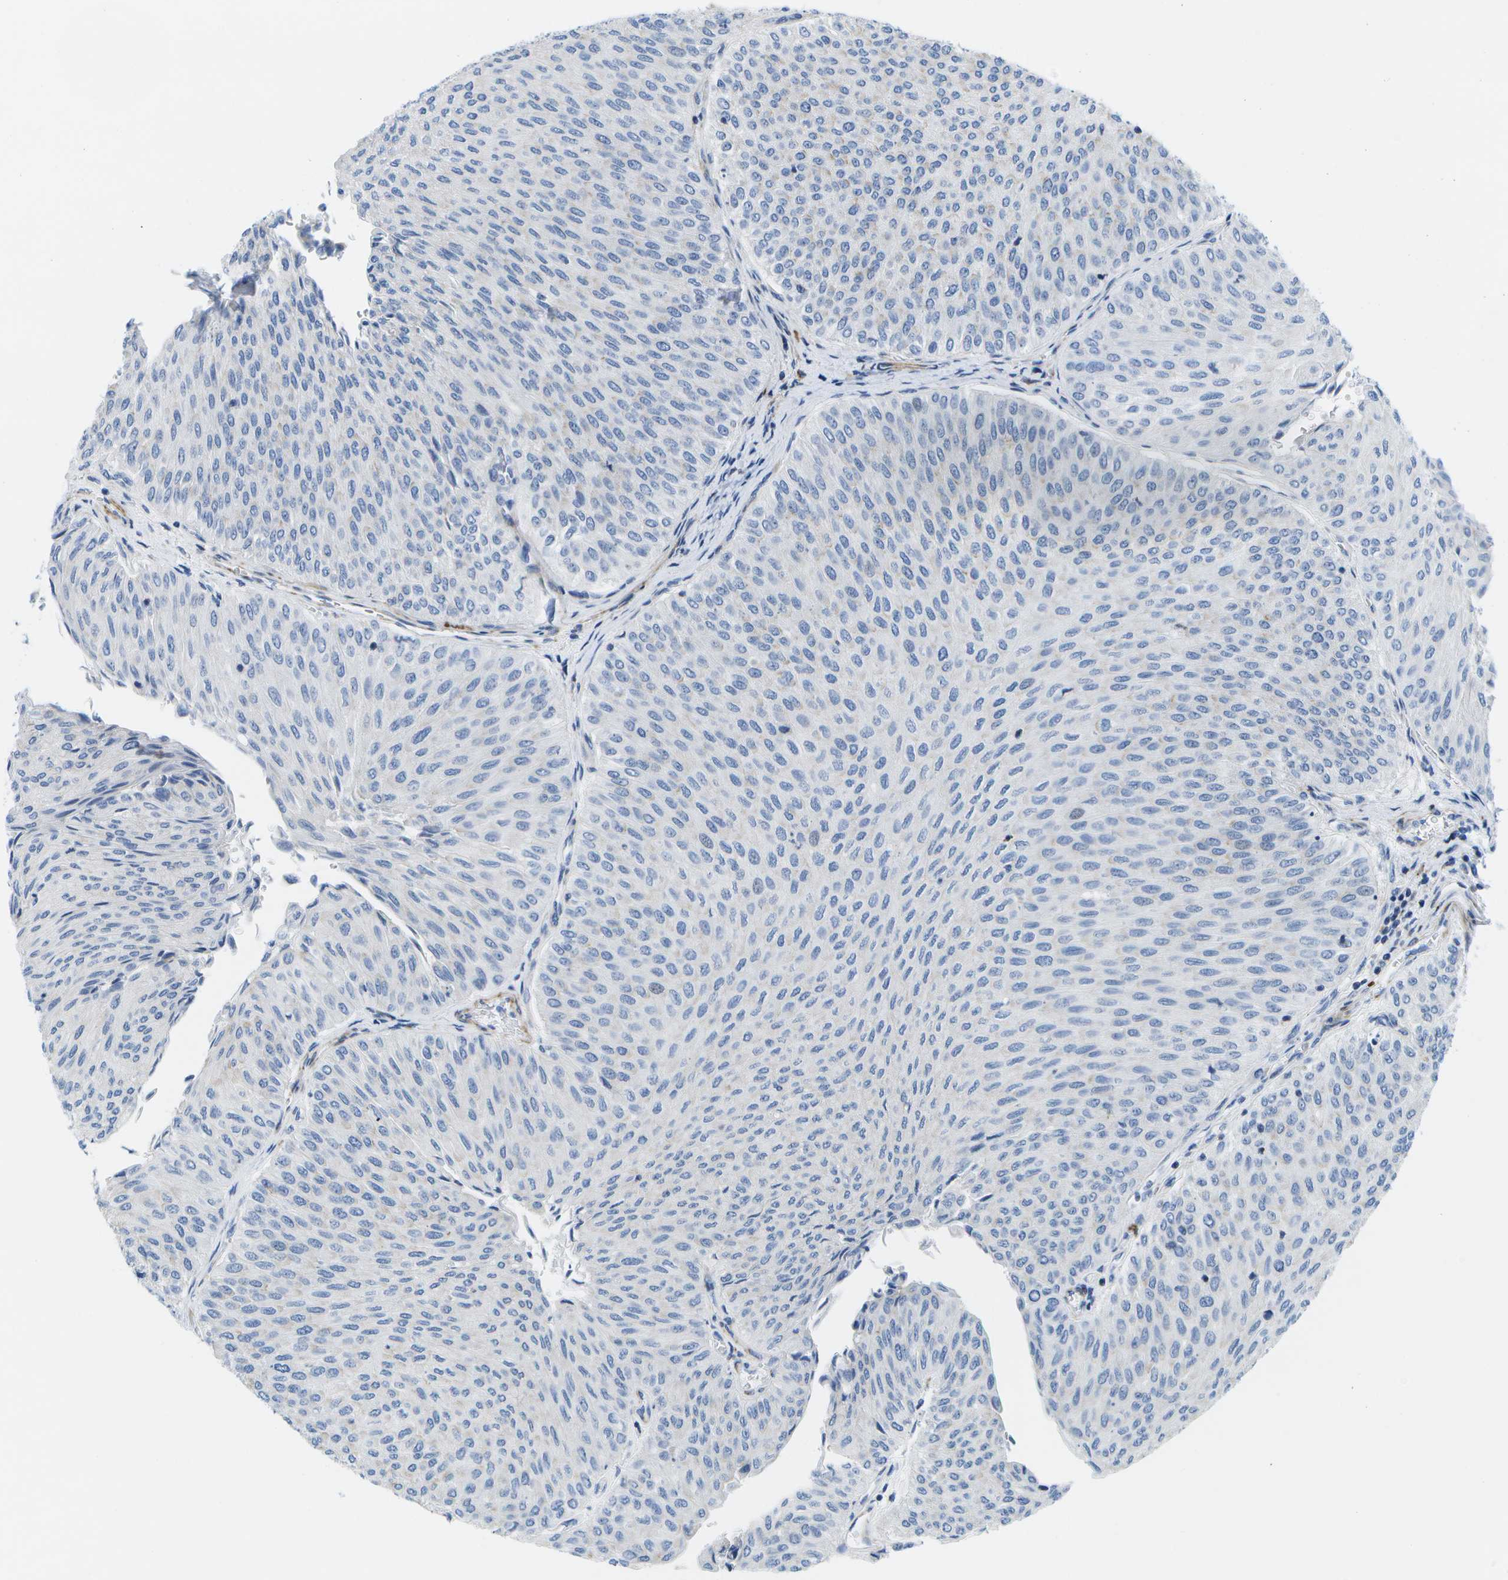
{"staining": {"intensity": "negative", "quantity": "none", "location": "none"}, "tissue": "urothelial cancer", "cell_type": "Tumor cells", "image_type": "cancer", "snomed": [{"axis": "morphology", "description": "Urothelial carcinoma, Low grade"}, {"axis": "topography", "description": "Urinary bladder"}], "caption": "DAB immunohistochemical staining of urothelial carcinoma (low-grade) reveals no significant expression in tumor cells.", "gene": "ADGRG6", "patient": {"sex": "male", "age": 78}}